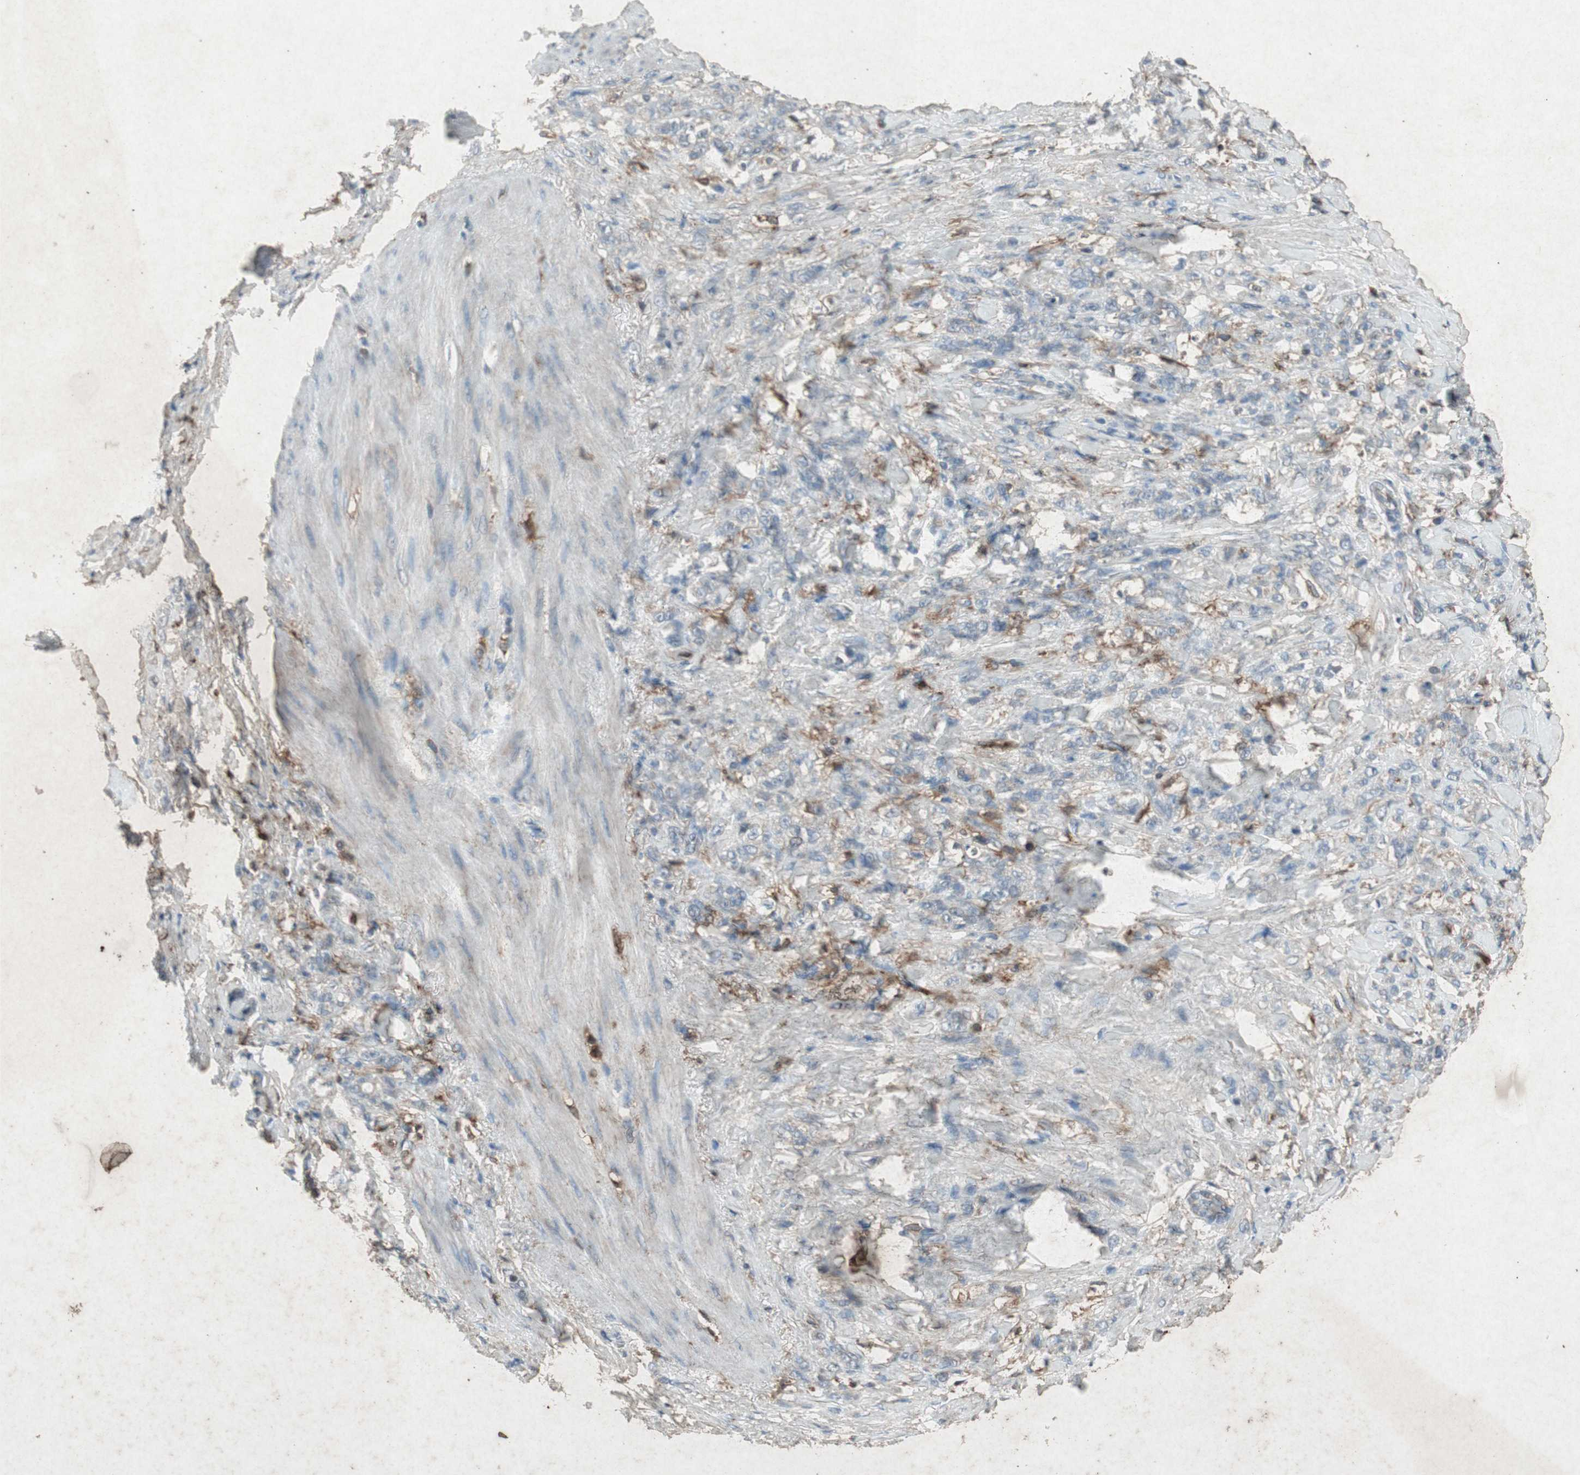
{"staining": {"intensity": "negative", "quantity": "none", "location": "none"}, "tissue": "stomach cancer", "cell_type": "Tumor cells", "image_type": "cancer", "snomed": [{"axis": "morphology", "description": "Adenocarcinoma, NOS"}, {"axis": "topography", "description": "Stomach"}], "caption": "IHC photomicrograph of neoplastic tissue: adenocarcinoma (stomach) stained with DAB (3,3'-diaminobenzidine) reveals no significant protein positivity in tumor cells.", "gene": "TYROBP", "patient": {"sex": "male", "age": 82}}